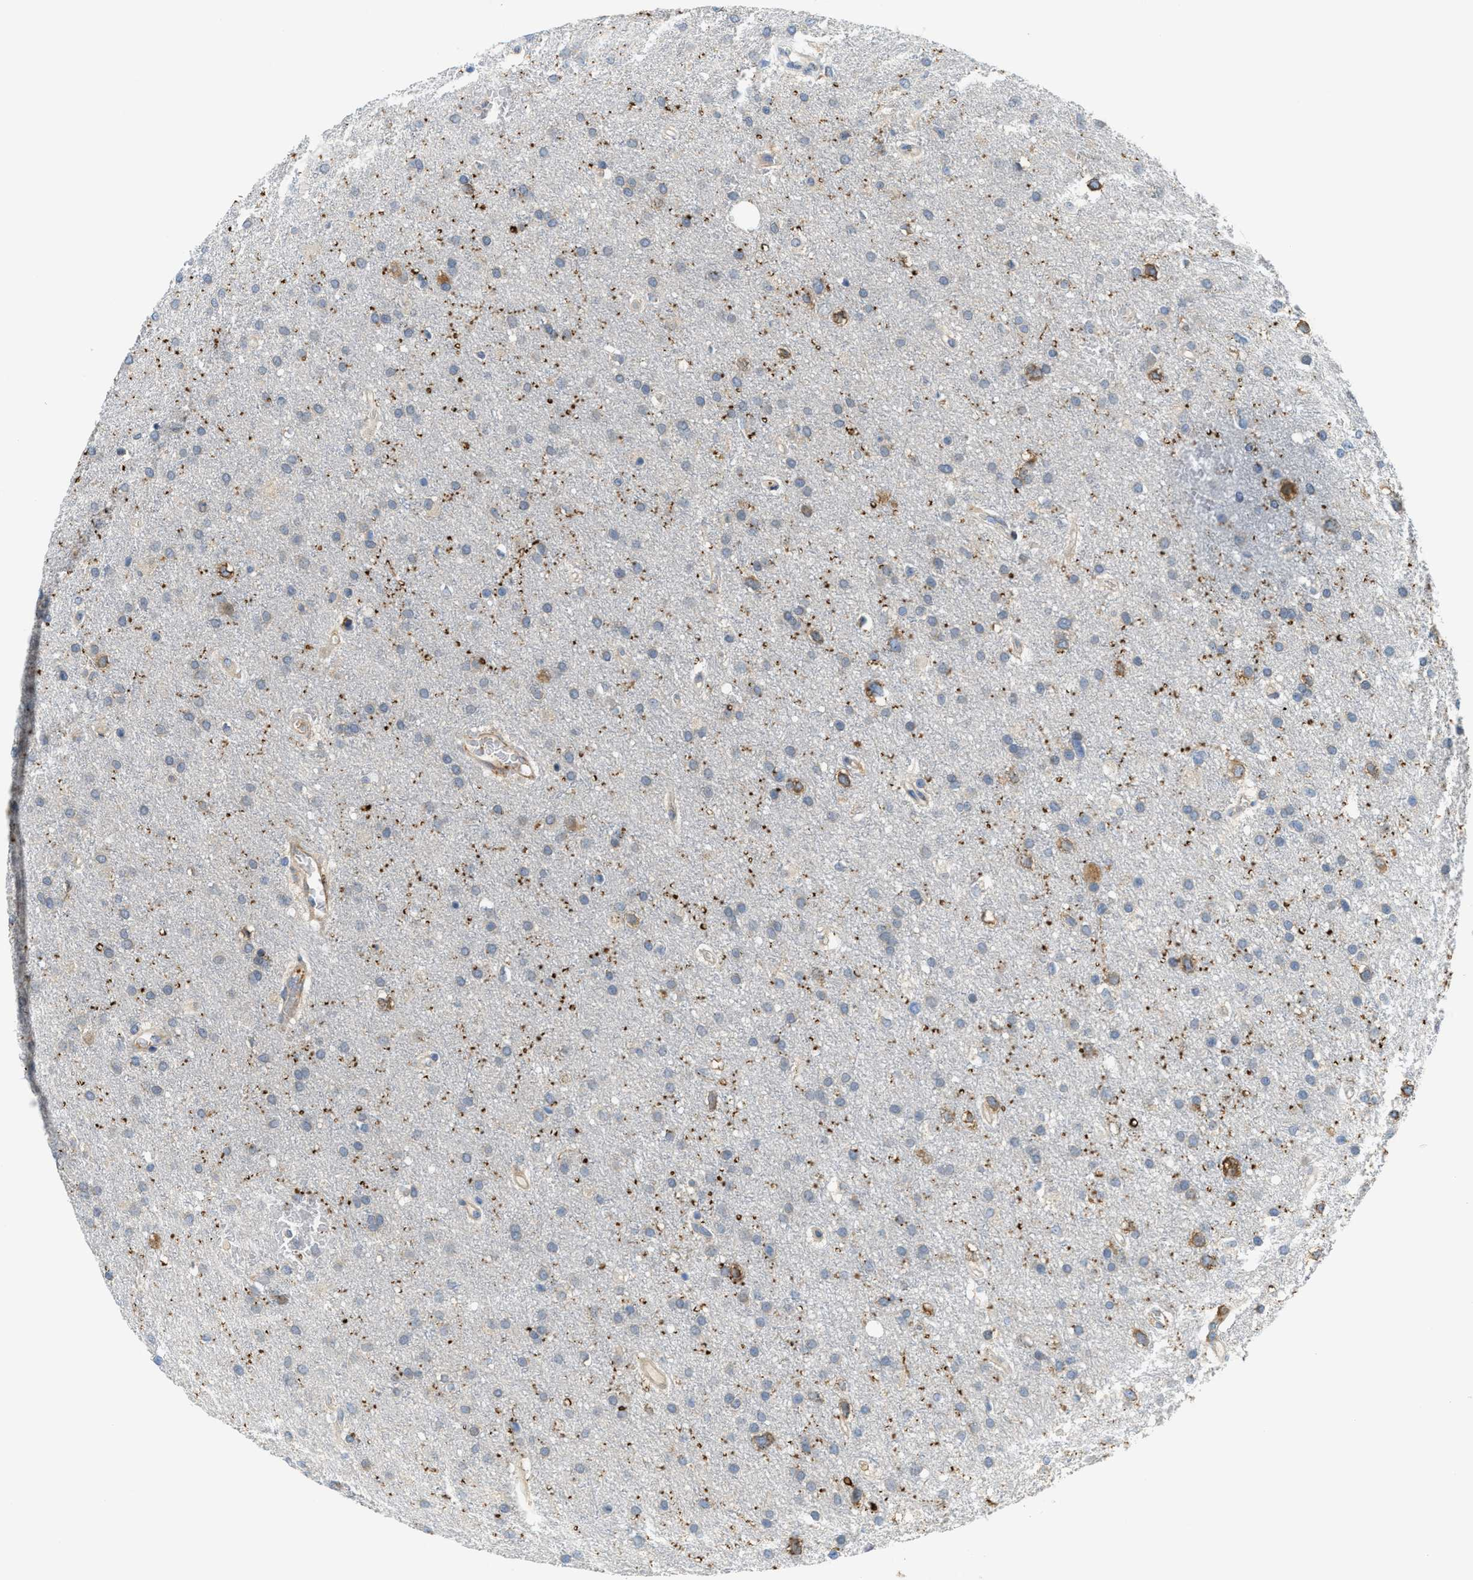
{"staining": {"intensity": "strong", "quantity": "<25%", "location": "cytoplasmic/membranous"}, "tissue": "glioma", "cell_type": "Tumor cells", "image_type": "cancer", "snomed": [{"axis": "morphology", "description": "Glioma, malignant, Low grade"}, {"axis": "topography", "description": "Brain"}], "caption": "Tumor cells display medium levels of strong cytoplasmic/membranous staining in about <25% of cells in glioma. (Brightfield microscopy of DAB IHC at high magnification).", "gene": "KLHDC10", "patient": {"sex": "female", "age": 37}}